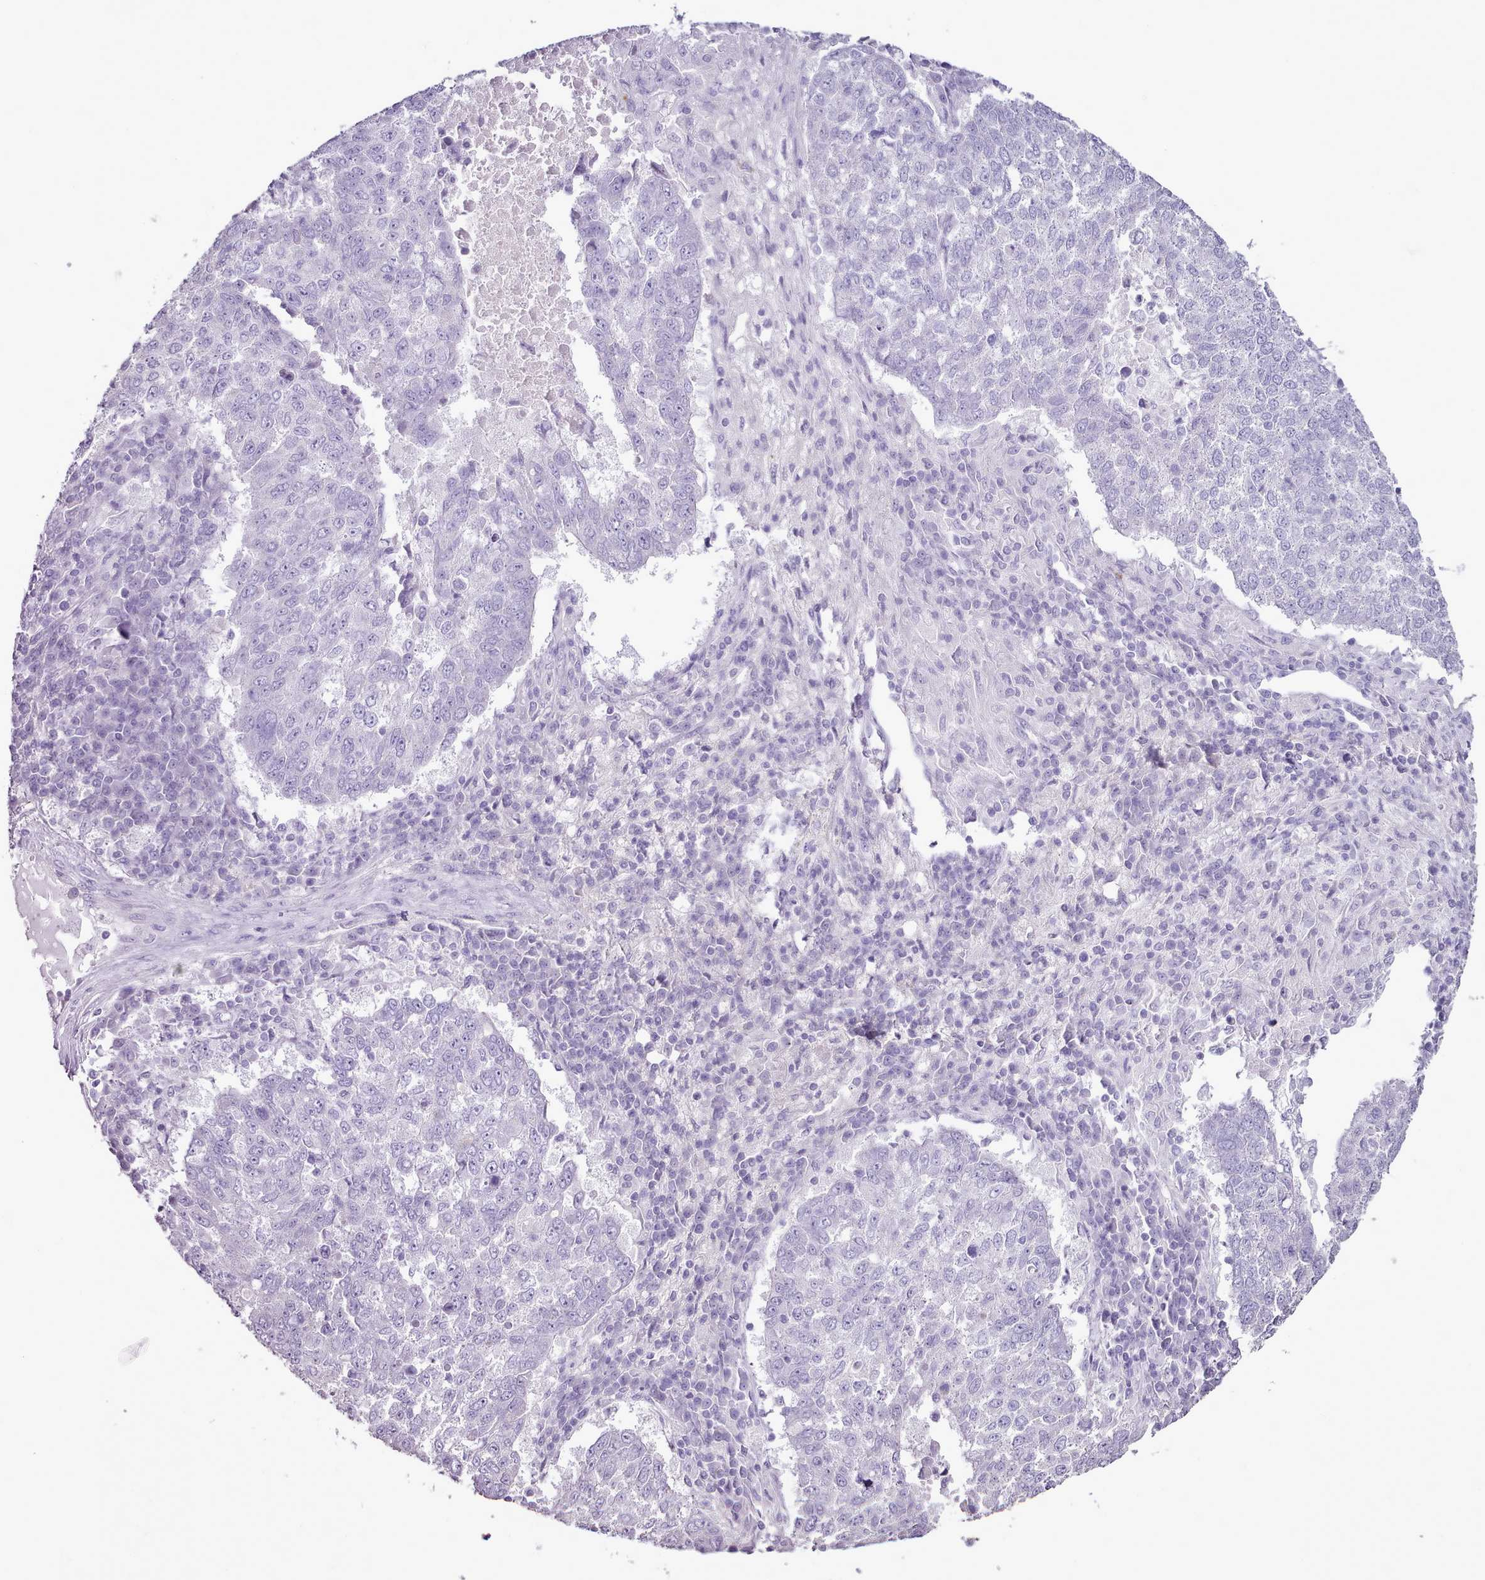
{"staining": {"intensity": "negative", "quantity": "none", "location": "none"}, "tissue": "lung cancer", "cell_type": "Tumor cells", "image_type": "cancer", "snomed": [{"axis": "morphology", "description": "Squamous cell carcinoma, NOS"}, {"axis": "topography", "description": "Lung"}], "caption": "This photomicrograph is of lung squamous cell carcinoma stained with IHC to label a protein in brown with the nuclei are counter-stained blue. There is no expression in tumor cells.", "gene": "BLOC1S2", "patient": {"sex": "male", "age": 73}}